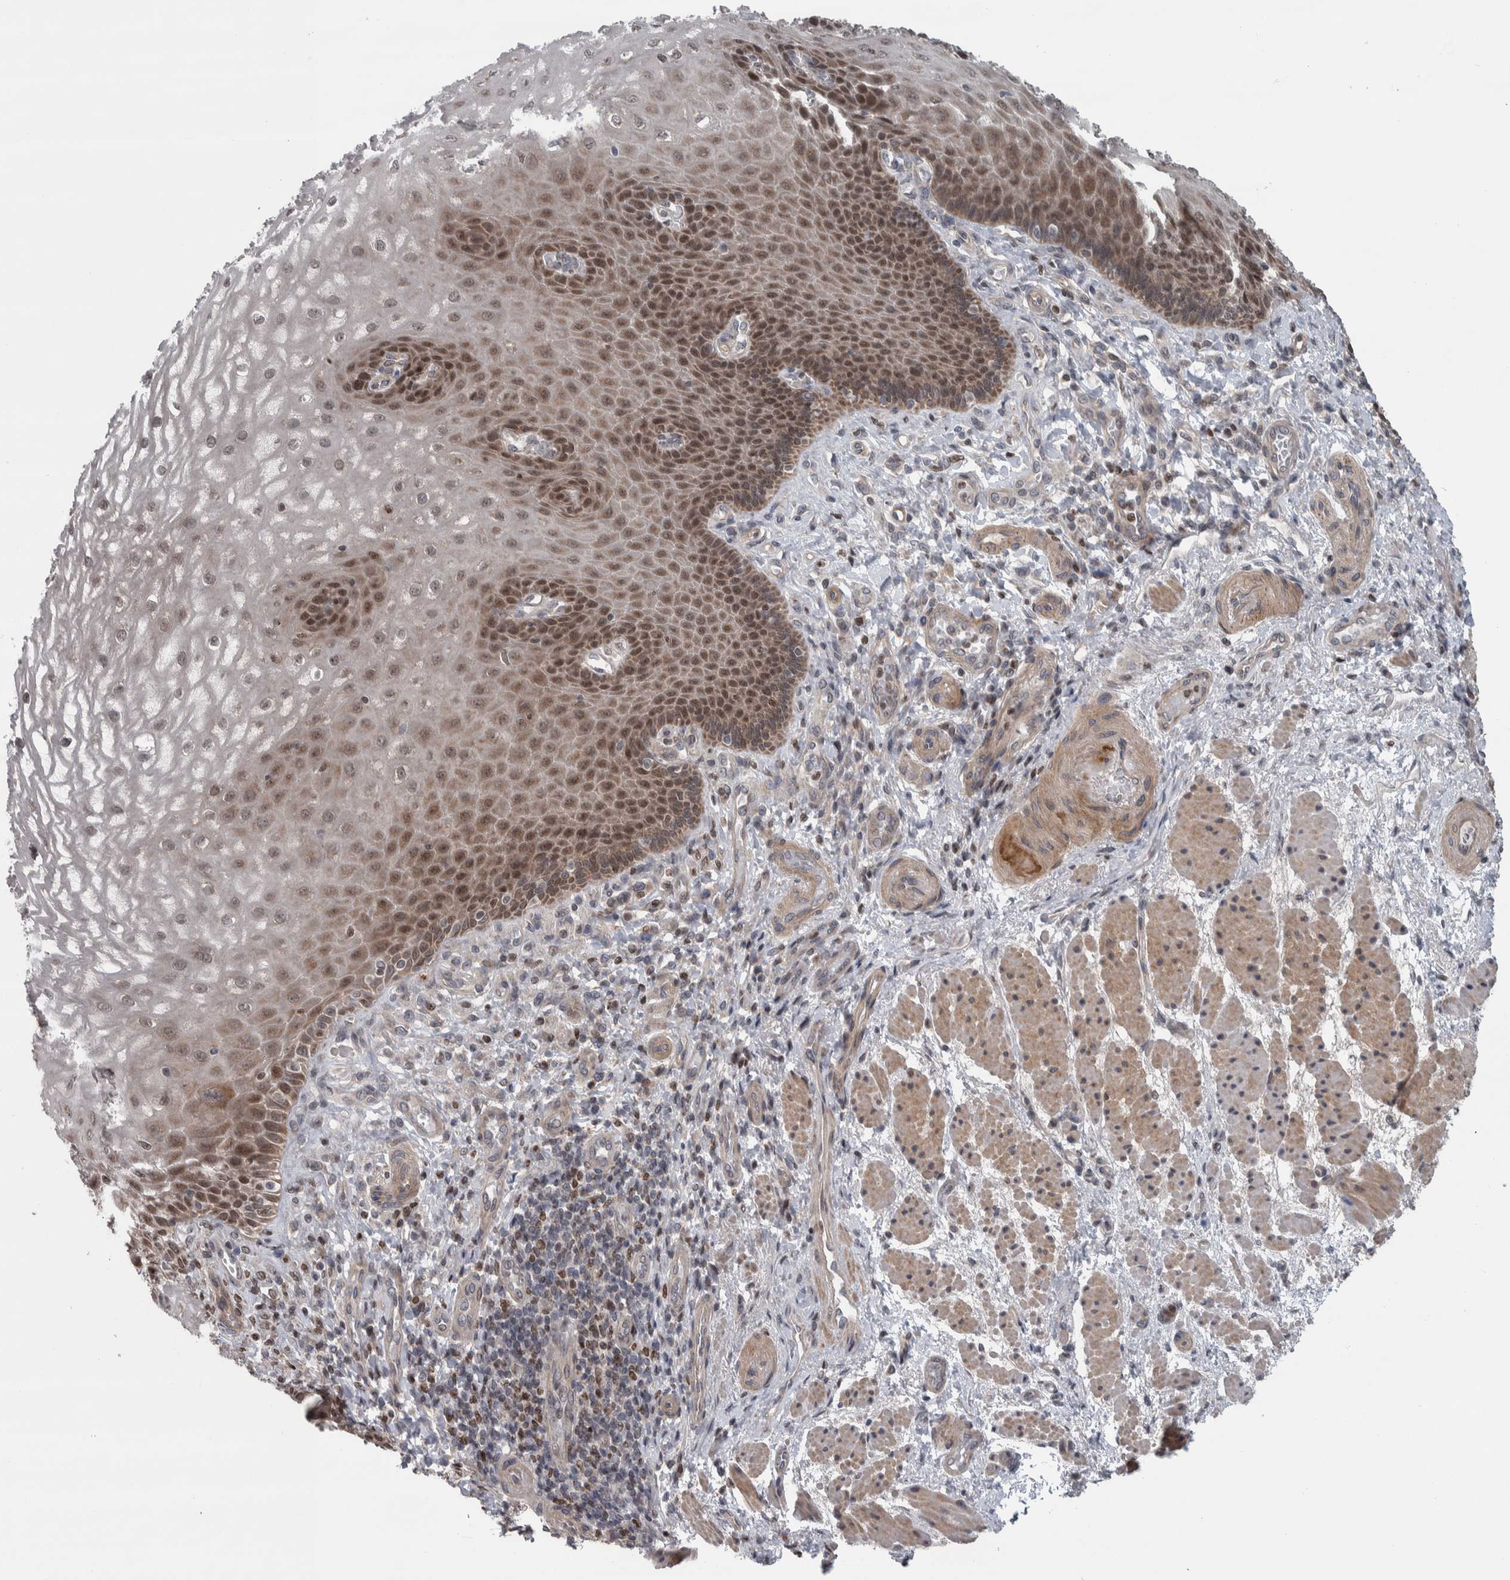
{"staining": {"intensity": "moderate", "quantity": ">75%", "location": "cytoplasmic/membranous,nuclear"}, "tissue": "esophagus", "cell_type": "Squamous epithelial cells", "image_type": "normal", "snomed": [{"axis": "morphology", "description": "Normal tissue, NOS"}, {"axis": "topography", "description": "Esophagus"}], "caption": "This histopathology image demonstrates unremarkable esophagus stained with immunohistochemistry (IHC) to label a protein in brown. The cytoplasmic/membranous,nuclear of squamous epithelial cells show moderate positivity for the protein. Nuclei are counter-stained blue.", "gene": "CWC27", "patient": {"sex": "male", "age": 54}}